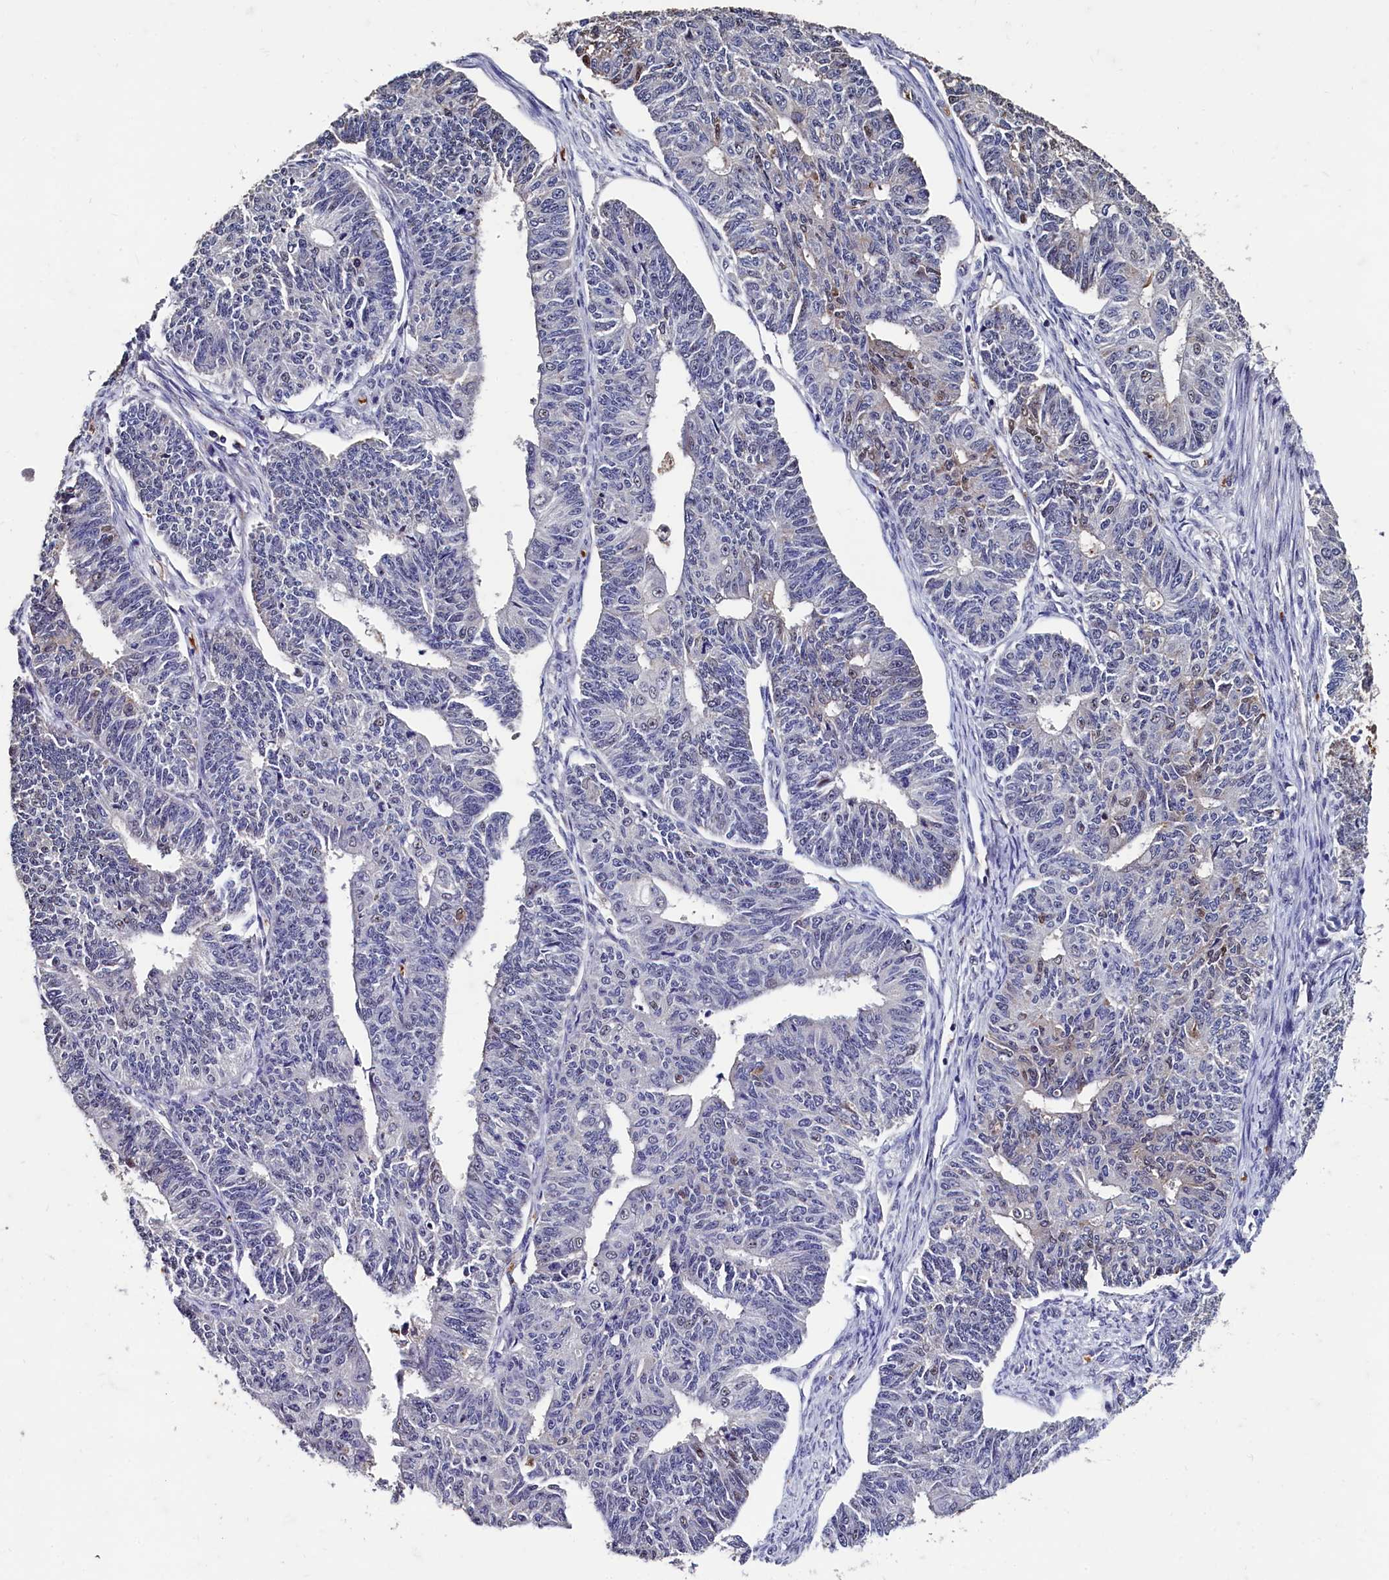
{"staining": {"intensity": "negative", "quantity": "none", "location": "none"}, "tissue": "endometrial cancer", "cell_type": "Tumor cells", "image_type": "cancer", "snomed": [{"axis": "morphology", "description": "Adenocarcinoma, NOS"}, {"axis": "topography", "description": "Endometrium"}], "caption": "The immunohistochemistry (IHC) histopathology image has no significant expression in tumor cells of endometrial cancer (adenocarcinoma) tissue. (Immunohistochemistry (ihc), brightfield microscopy, high magnification).", "gene": "CSTPP1", "patient": {"sex": "female", "age": 32}}